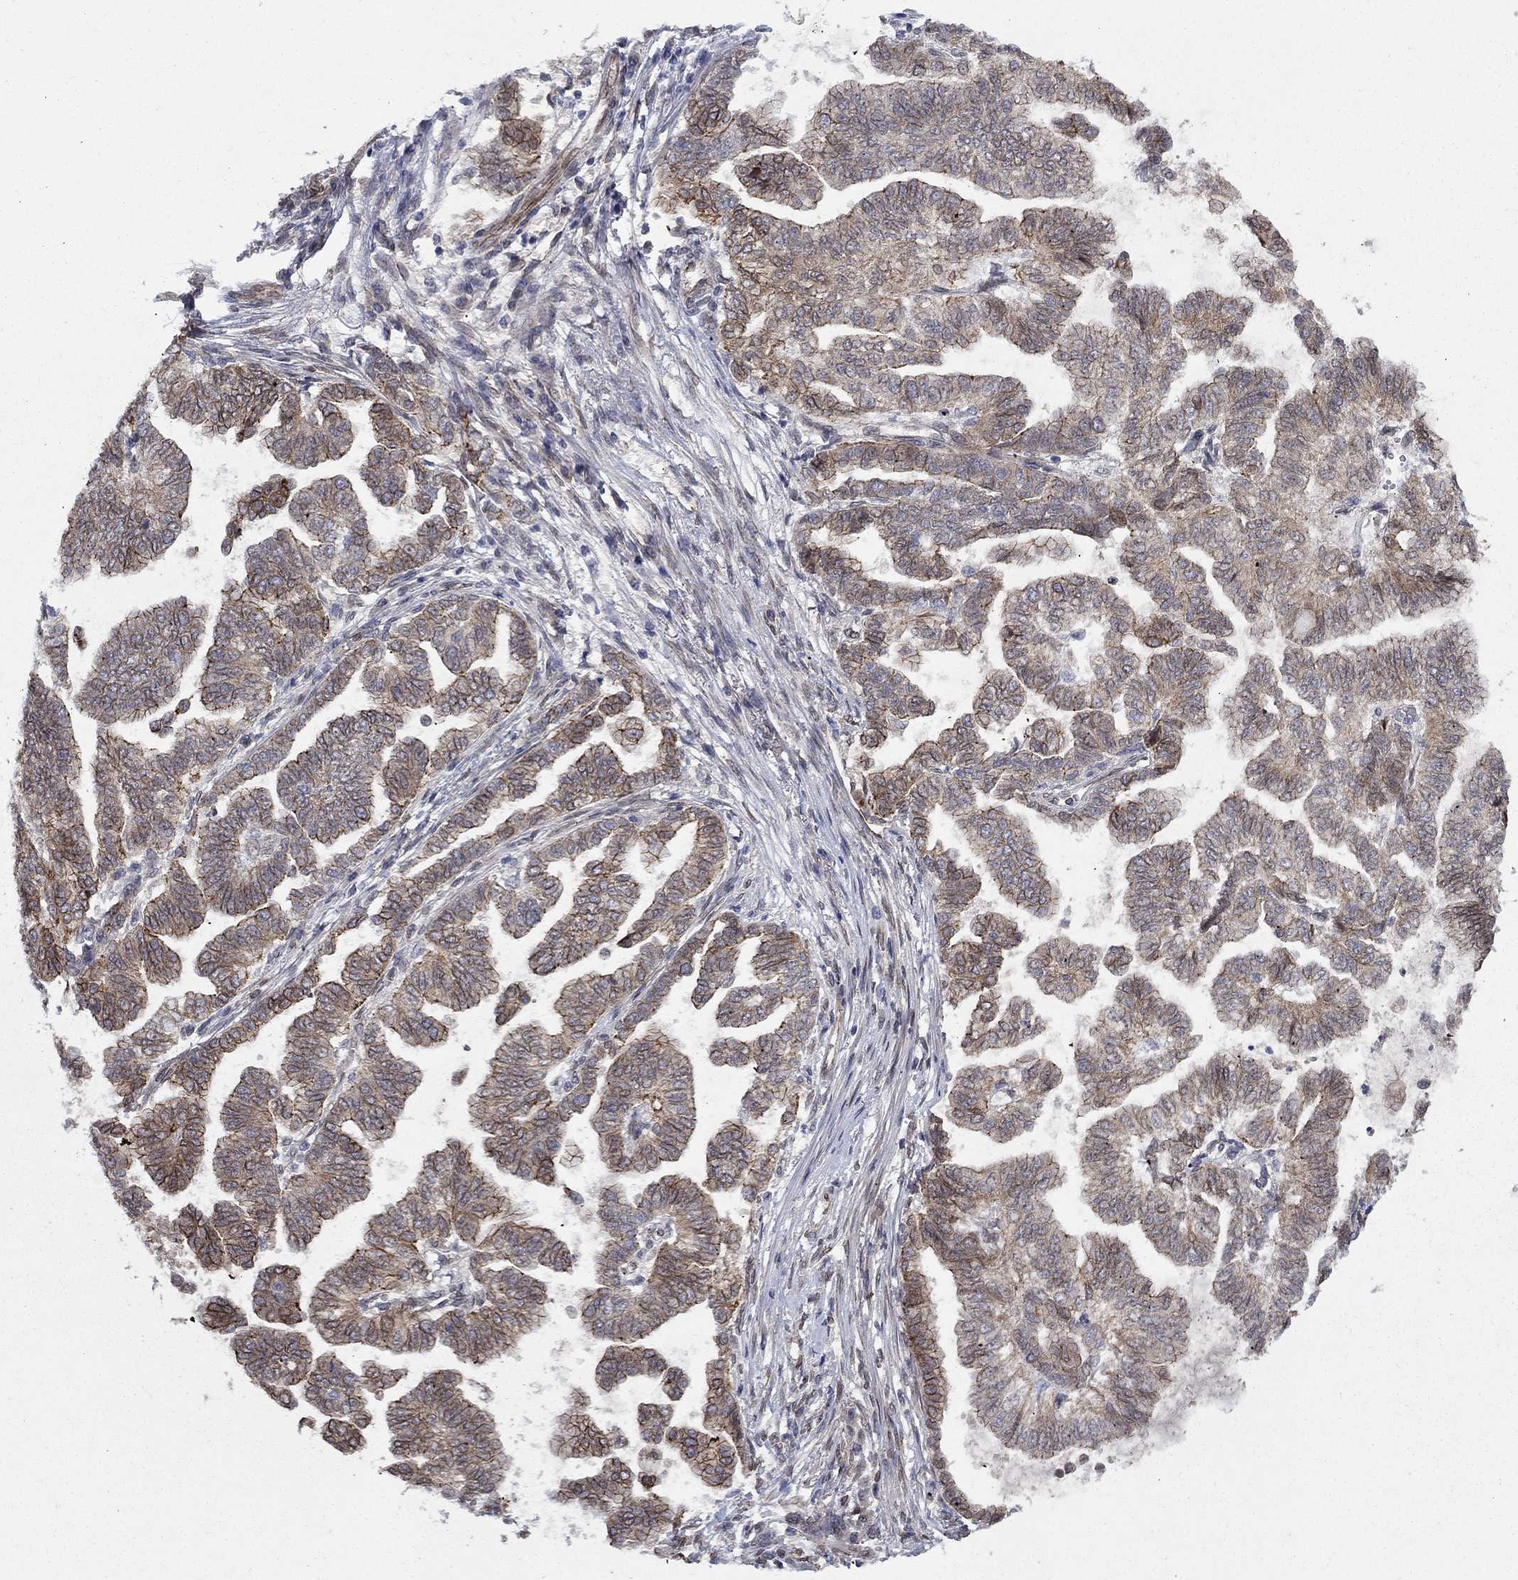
{"staining": {"intensity": "moderate", "quantity": ">75%", "location": "cytoplasmic/membranous"}, "tissue": "stomach cancer", "cell_type": "Tumor cells", "image_type": "cancer", "snomed": [{"axis": "morphology", "description": "Adenocarcinoma, NOS"}, {"axis": "topography", "description": "Stomach"}], "caption": "A brown stain highlights moderate cytoplasmic/membranous positivity of a protein in human stomach adenocarcinoma tumor cells.", "gene": "EMC9", "patient": {"sex": "male", "age": 83}}